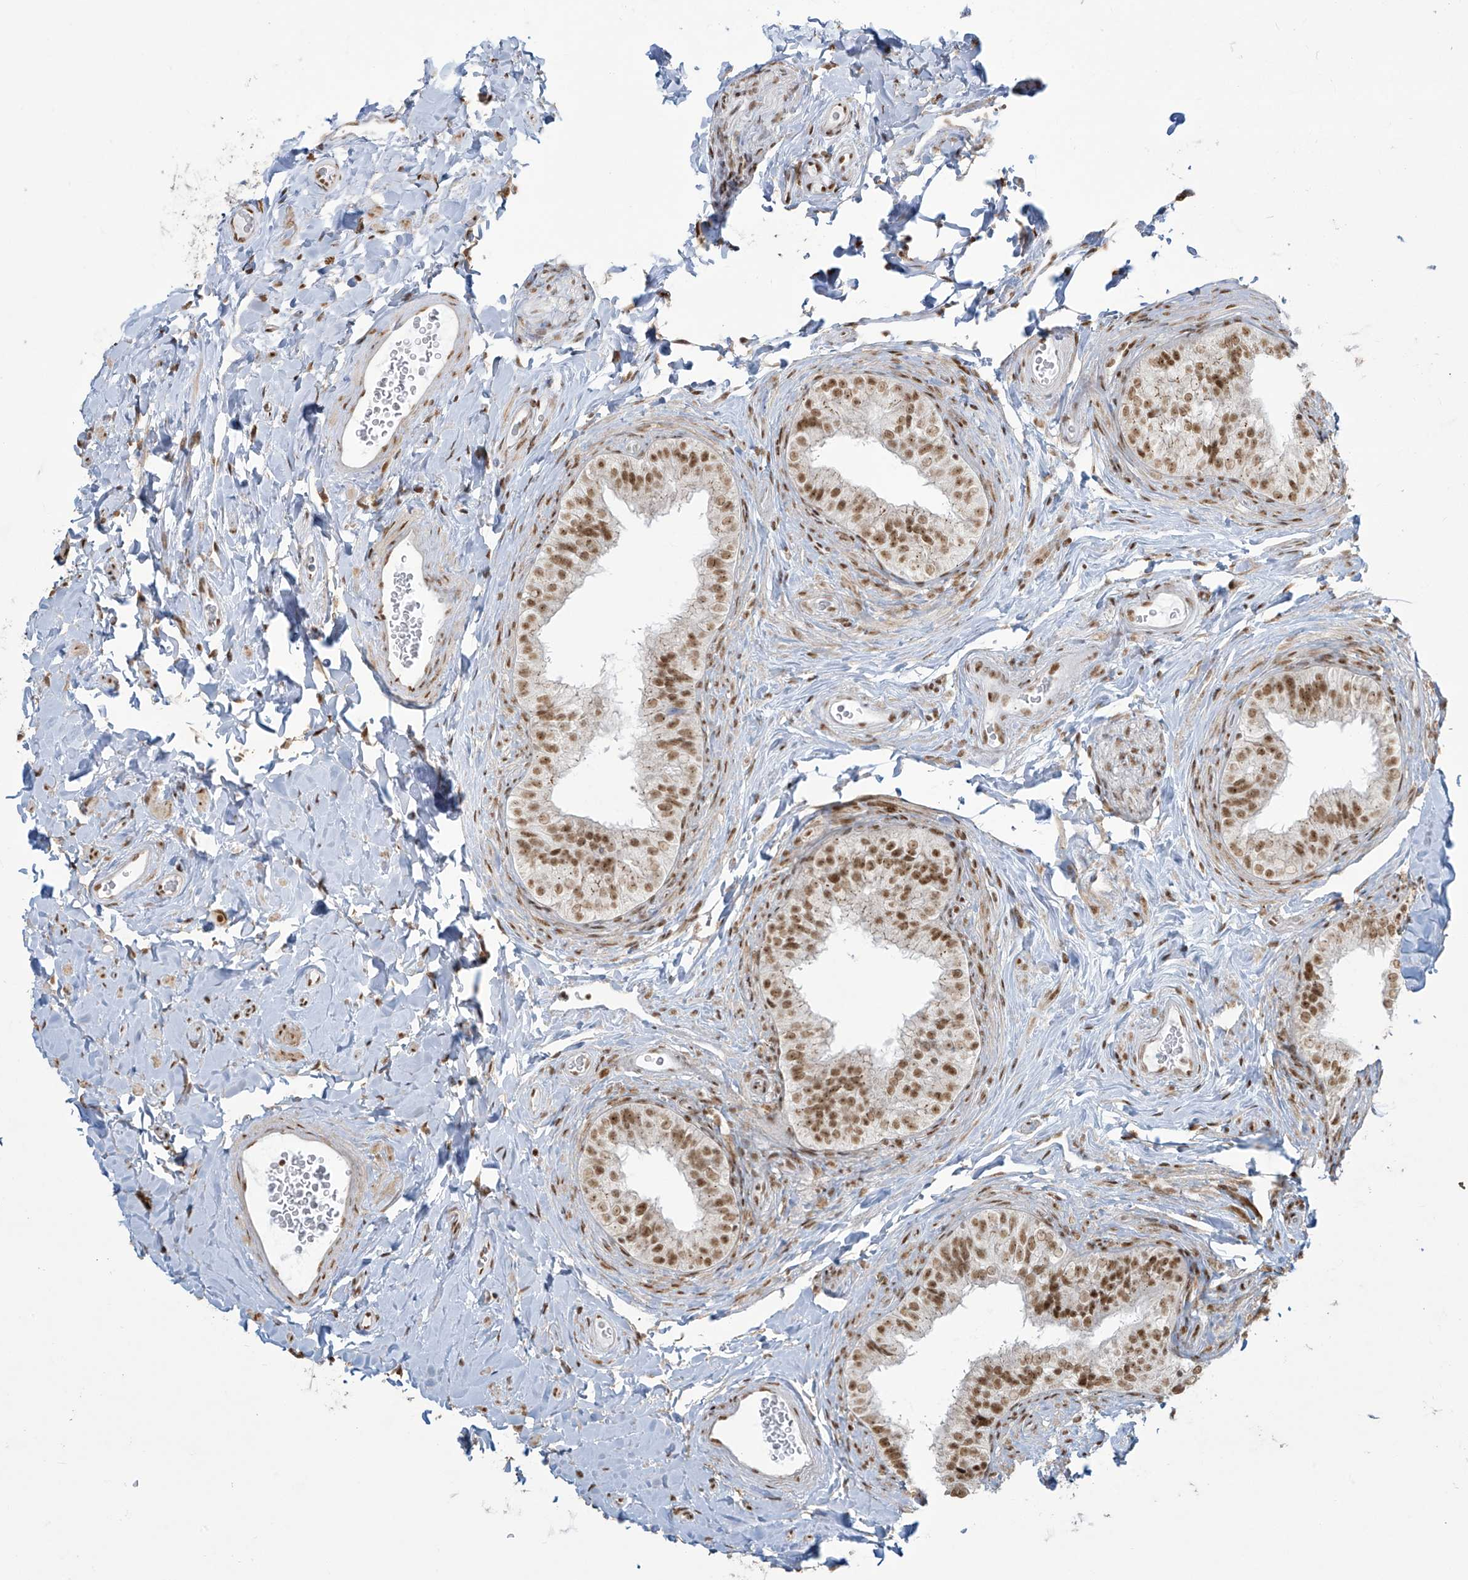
{"staining": {"intensity": "strong", "quantity": "25%-75%", "location": "nuclear"}, "tissue": "epididymis", "cell_type": "Glandular cells", "image_type": "normal", "snomed": [{"axis": "morphology", "description": "Normal tissue, NOS"}, {"axis": "topography", "description": "Epididymis"}], "caption": "Strong nuclear expression for a protein is identified in about 25%-75% of glandular cells of normal epididymis using immunohistochemistry.", "gene": "MS4A6A", "patient": {"sex": "male", "age": 49}}